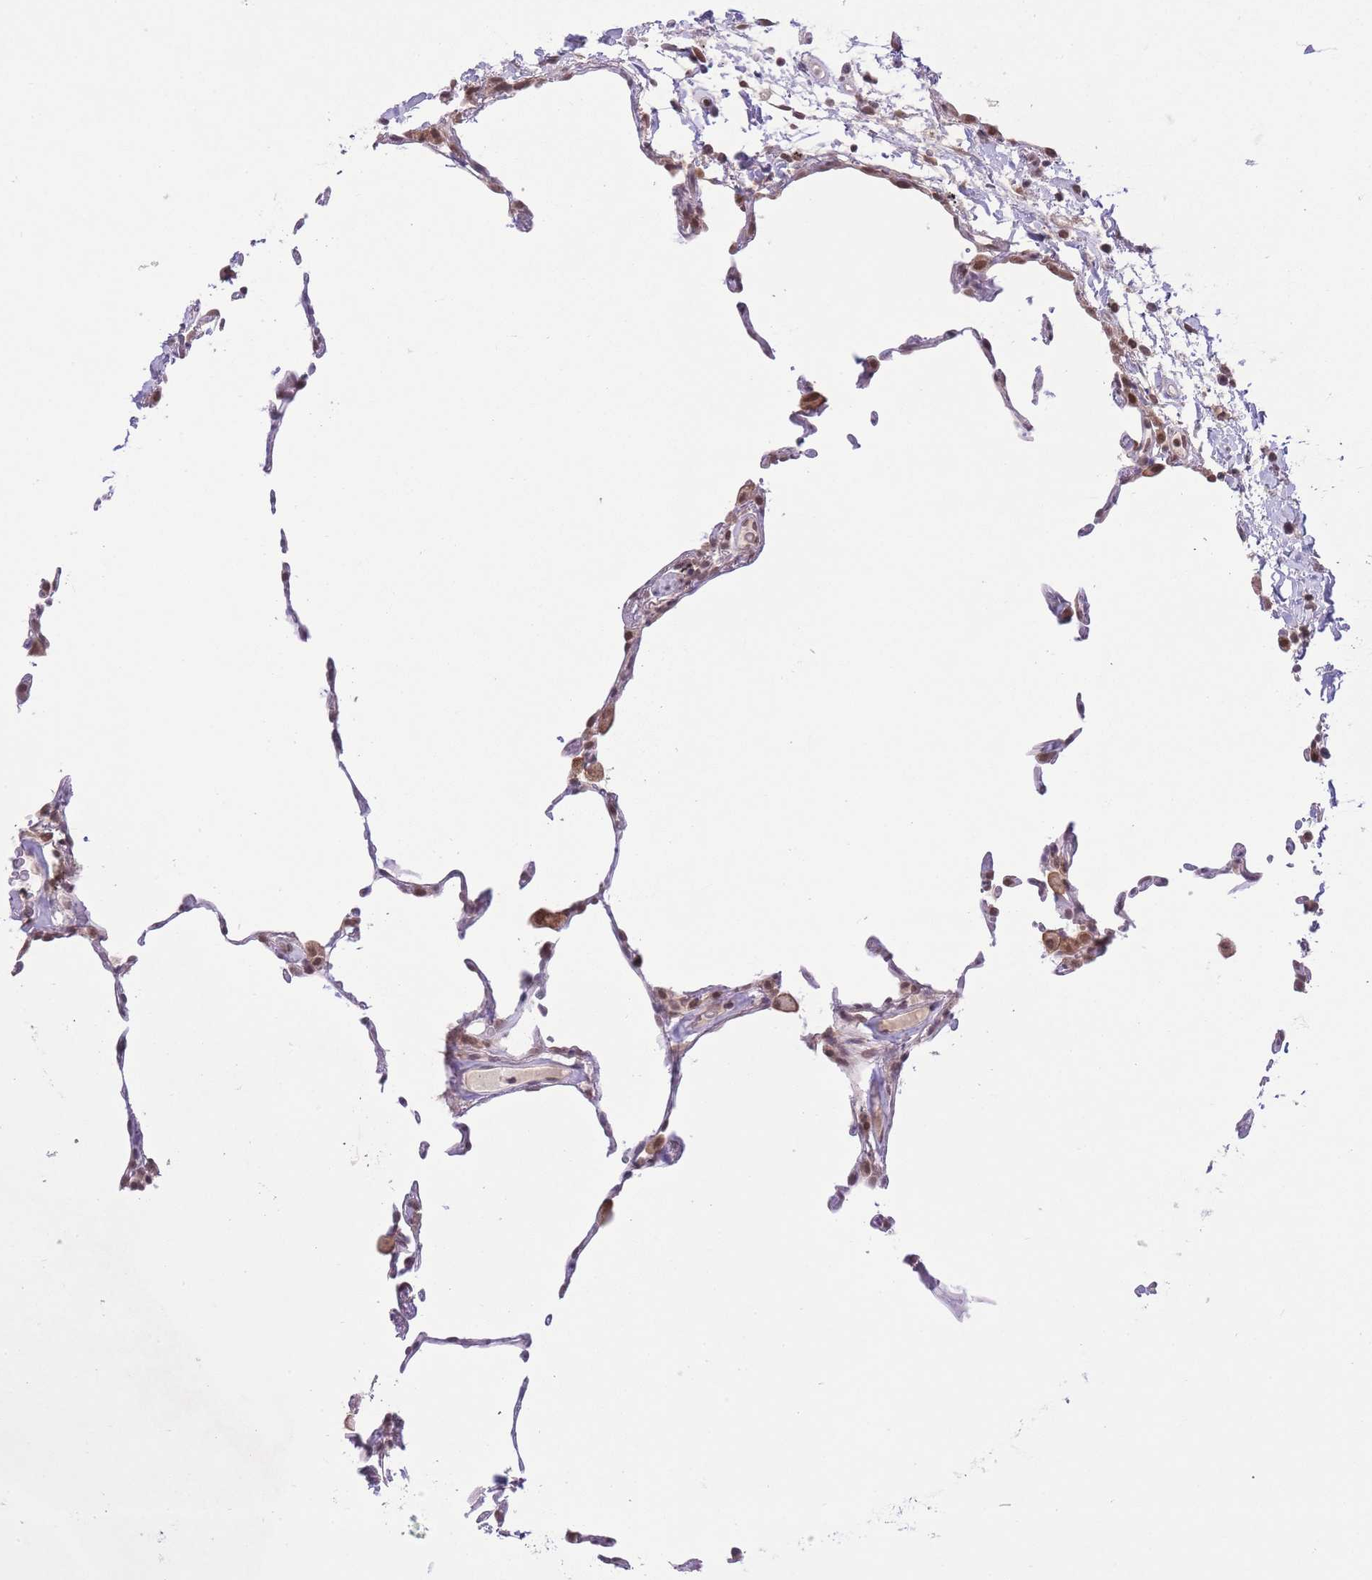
{"staining": {"intensity": "moderate", "quantity": ">75%", "location": "nuclear"}, "tissue": "lung", "cell_type": "Alveolar cells", "image_type": "normal", "snomed": [{"axis": "morphology", "description": "Normal tissue, NOS"}, {"axis": "topography", "description": "Lung"}], "caption": "Immunohistochemical staining of normal lung exhibits moderate nuclear protein staining in about >75% of alveolar cells.", "gene": "TMED3", "patient": {"sex": "female", "age": 57}}